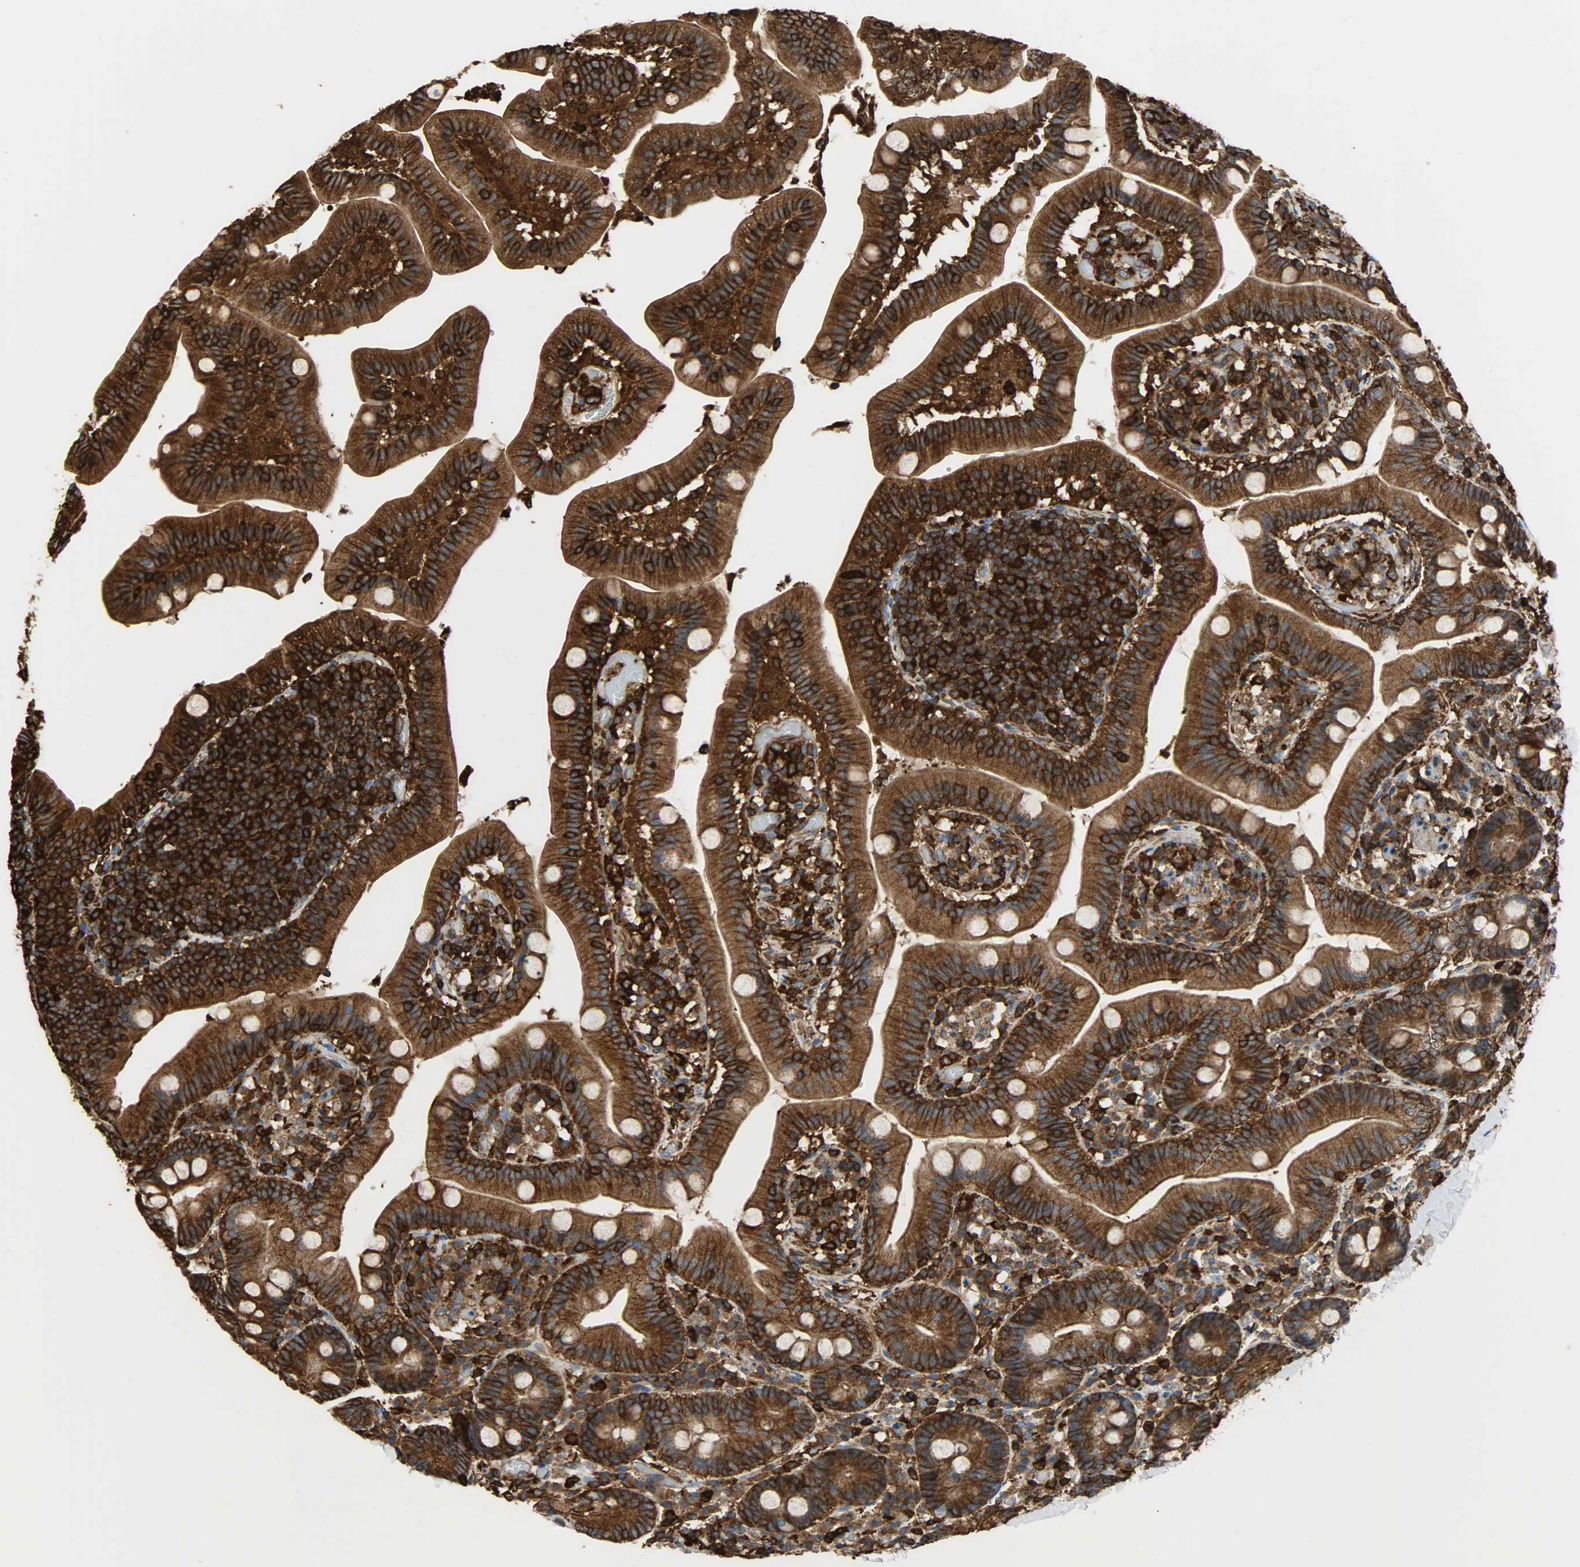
{"staining": {"intensity": "strong", "quantity": ">75%", "location": "cytoplasmic/membranous"}, "tissue": "duodenum", "cell_type": "Glandular cells", "image_type": "normal", "snomed": [{"axis": "morphology", "description": "Normal tissue, NOS"}, {"axis": "topography", "description": "Duodenum"}], "caption": "IHC (DAB (3,3'-diaminobenzidine)) staining of unremarkable human duodenum exhibits strong cytoplasmic/membranous protein staining in about >75% of glandular cells.", "gene": "VASP", "patient": {"sex": "male", "age": 66}}